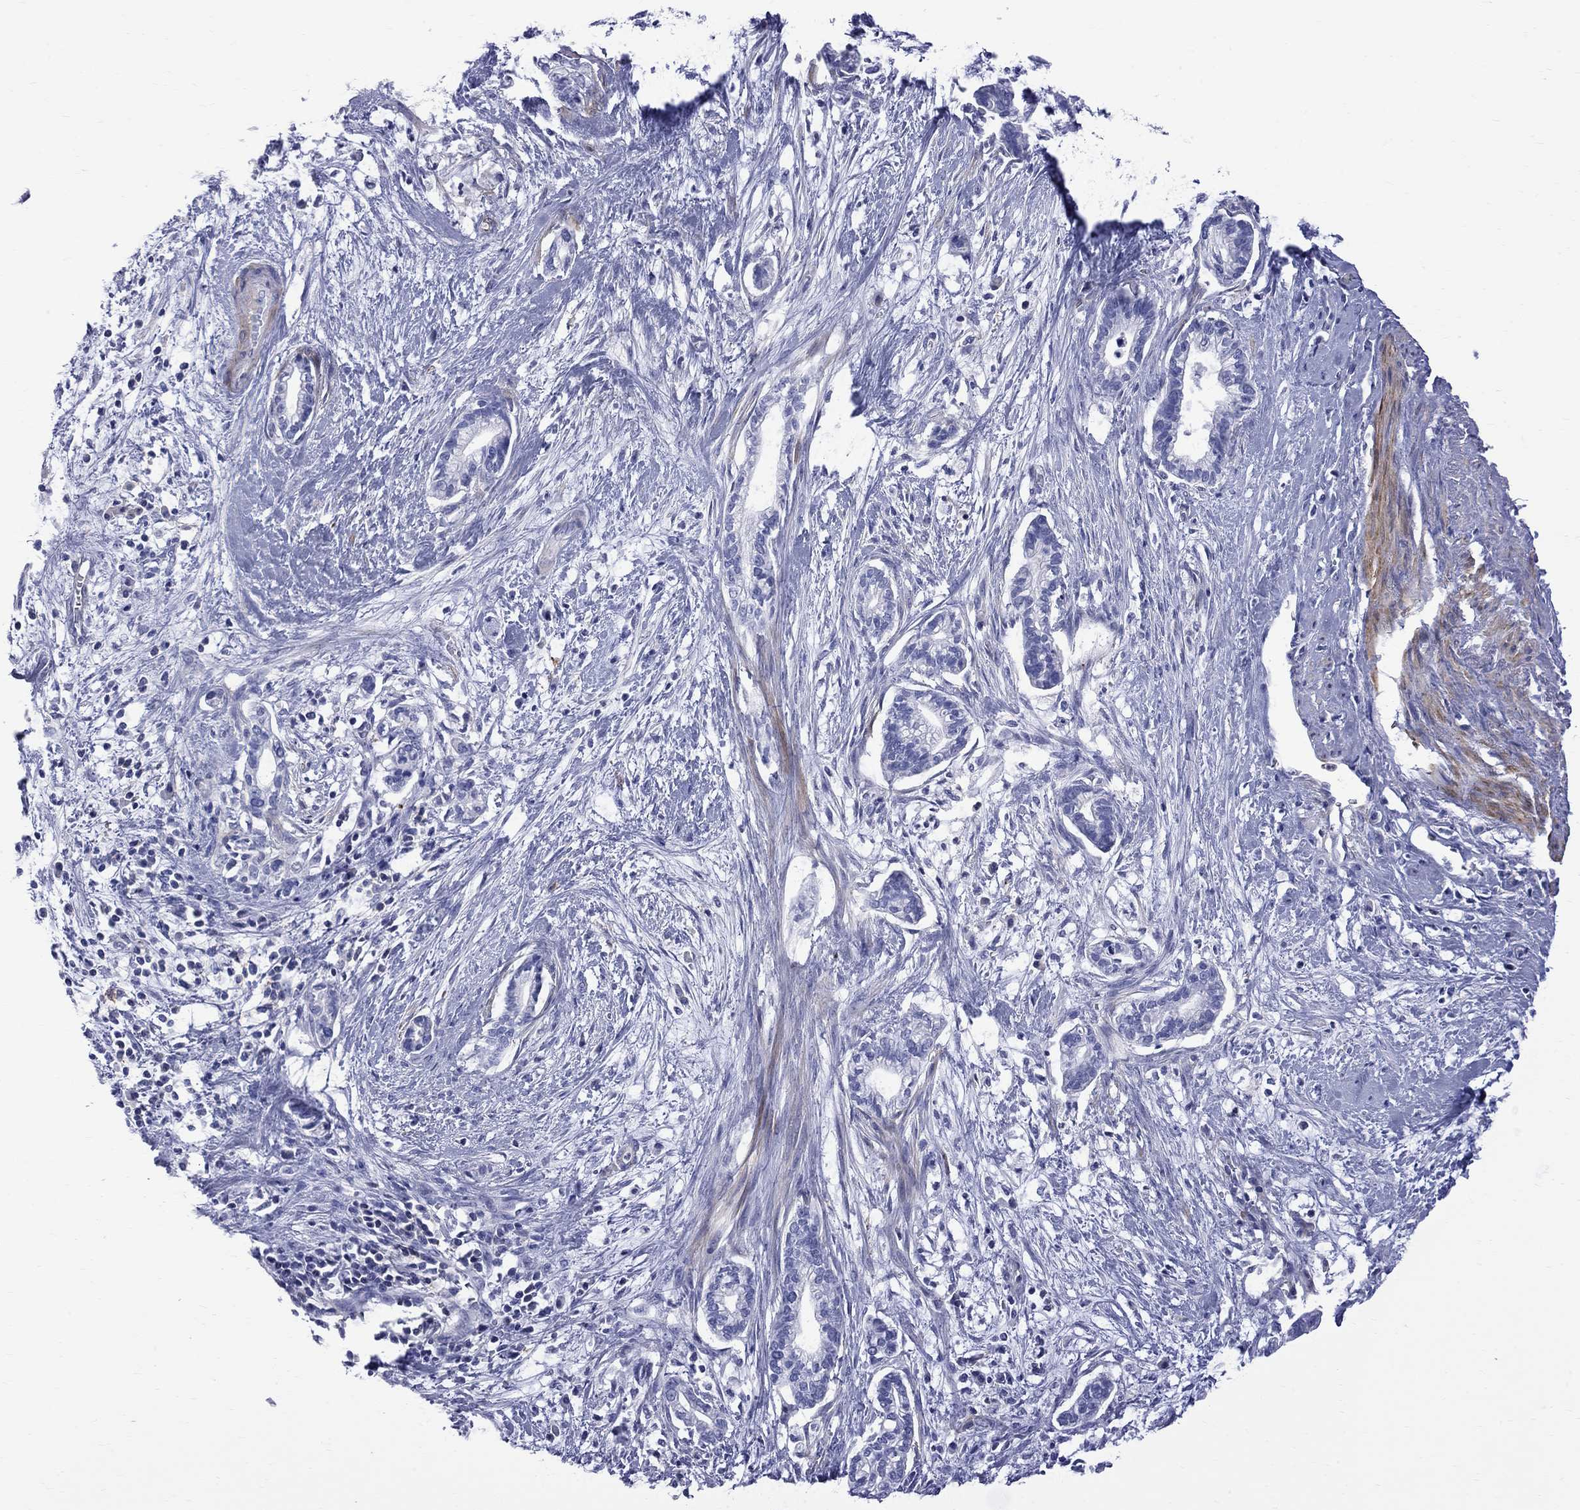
{"staining": {"intensity": "negative", "quantity": "none", "location": "none"}, "tissue": "cervical cancer", "cell_type": "Tumor cells", "image_type": "cancer", "snomed": [{"axis": "morphology", "description": "Adenocarcinoma, NOS"}, {"axis": "topography", "description": "Cervix"}], "caption": "This photomicrograph is of adenocarcinoma (cervical) stained with immunohistochemistry (IHC) to label a protein in brown with the nuclei are counter-stained blue. There is no positivity in tumor cells. (DAB immunohistochemistry, high magnification).", "gene": "S100A3", "patient": {"sex": "female", "age": 62}}